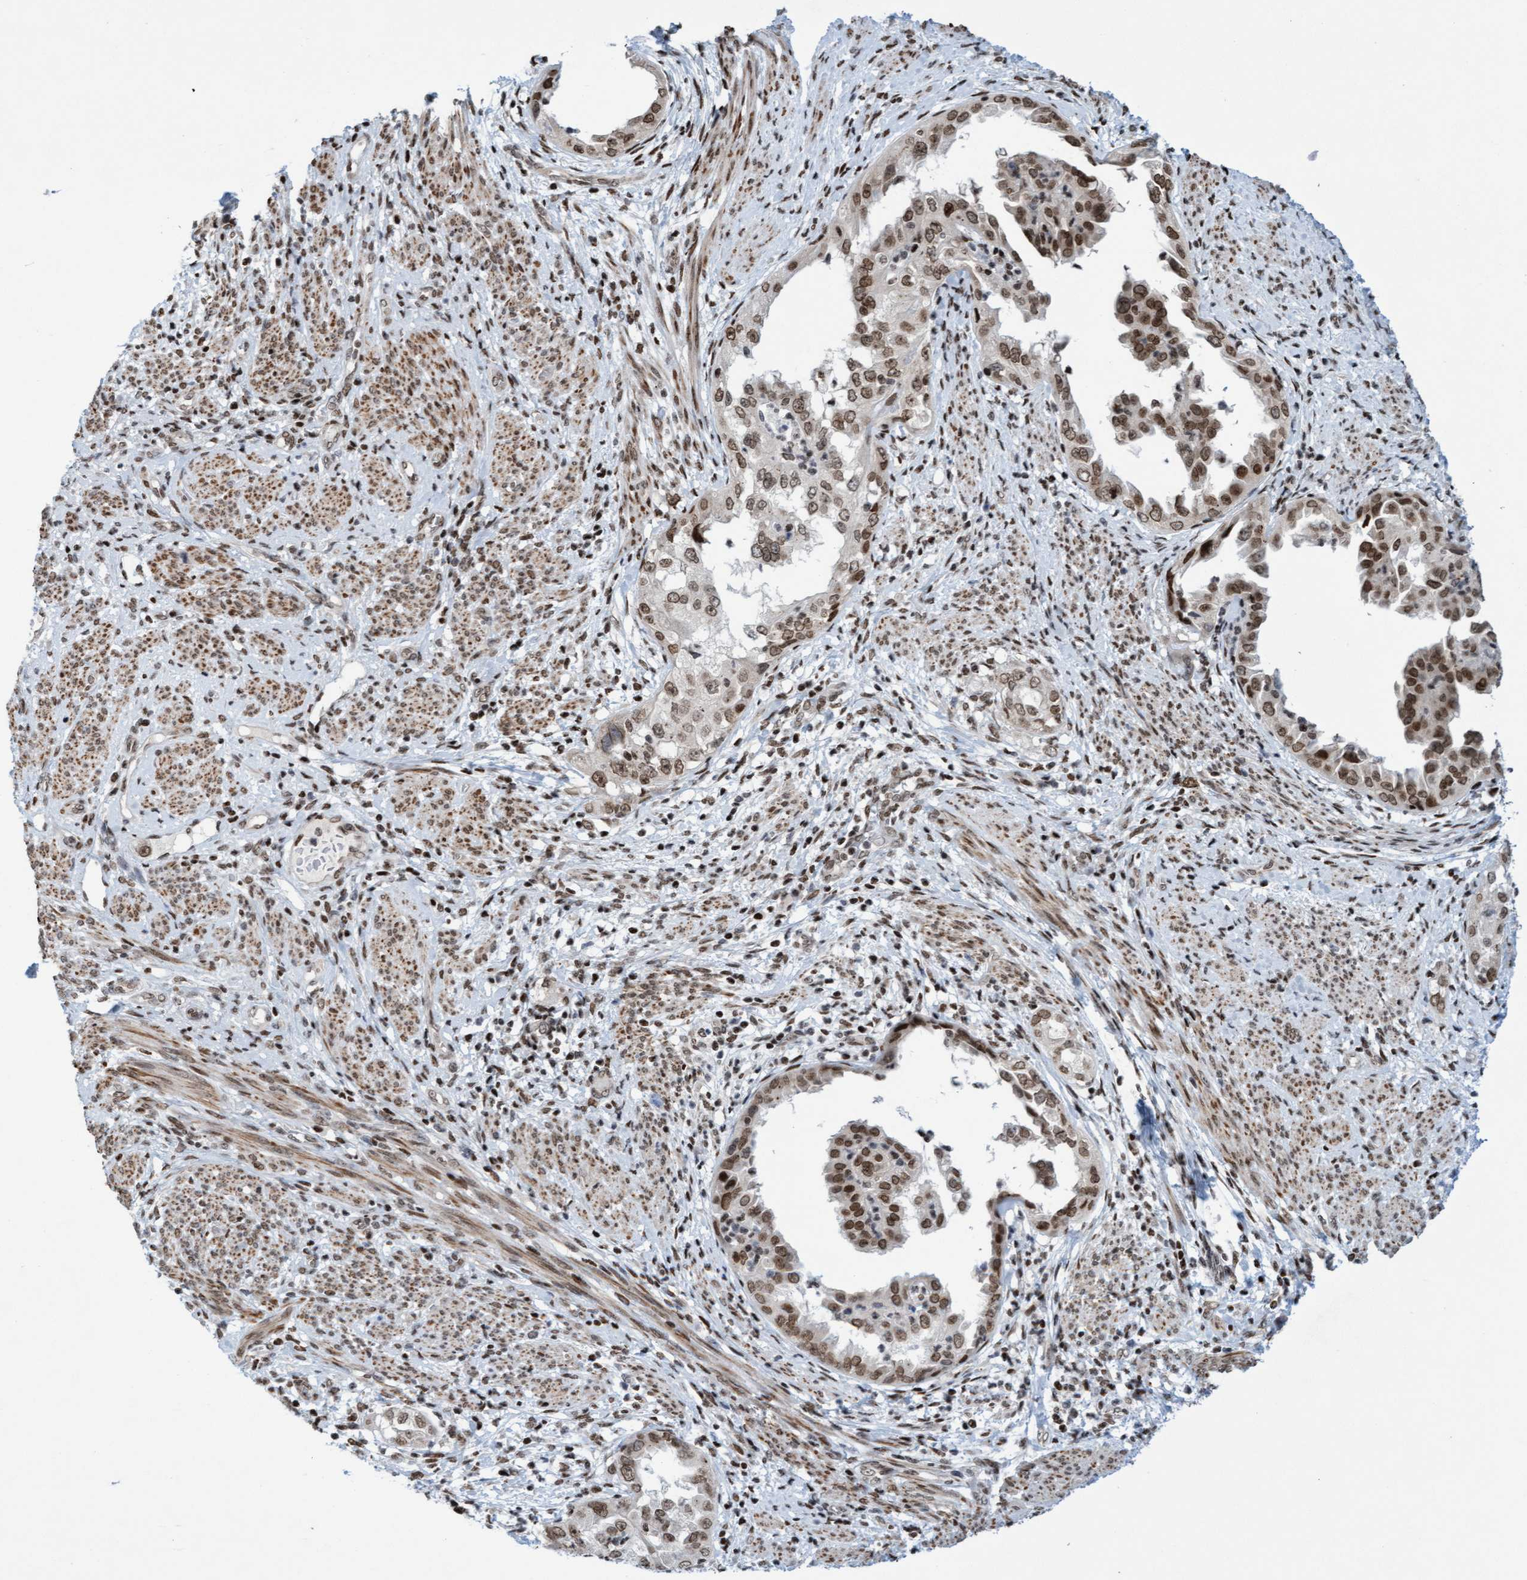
{"staining": {"intensity": "moderate", "quantity": ">75%", "location": "nuclear"}, "tissue": "endometrial cancer", "cell_type": "Tumor cells", "image_type": "cancer", "snomed": [{"axis": "morphology", "description": "Adenocarcinoma, NOS"}, {"axis": "topography", "description": "Endometrium"}], "caption": "Brown immunohistochemical staining in adenocarcinoma (endometrial) exhibits moderate nuclear staining in about >75% of tumor cells.", "gene": "GLRX2", "patient": {"sex": "female", "age": 85}}